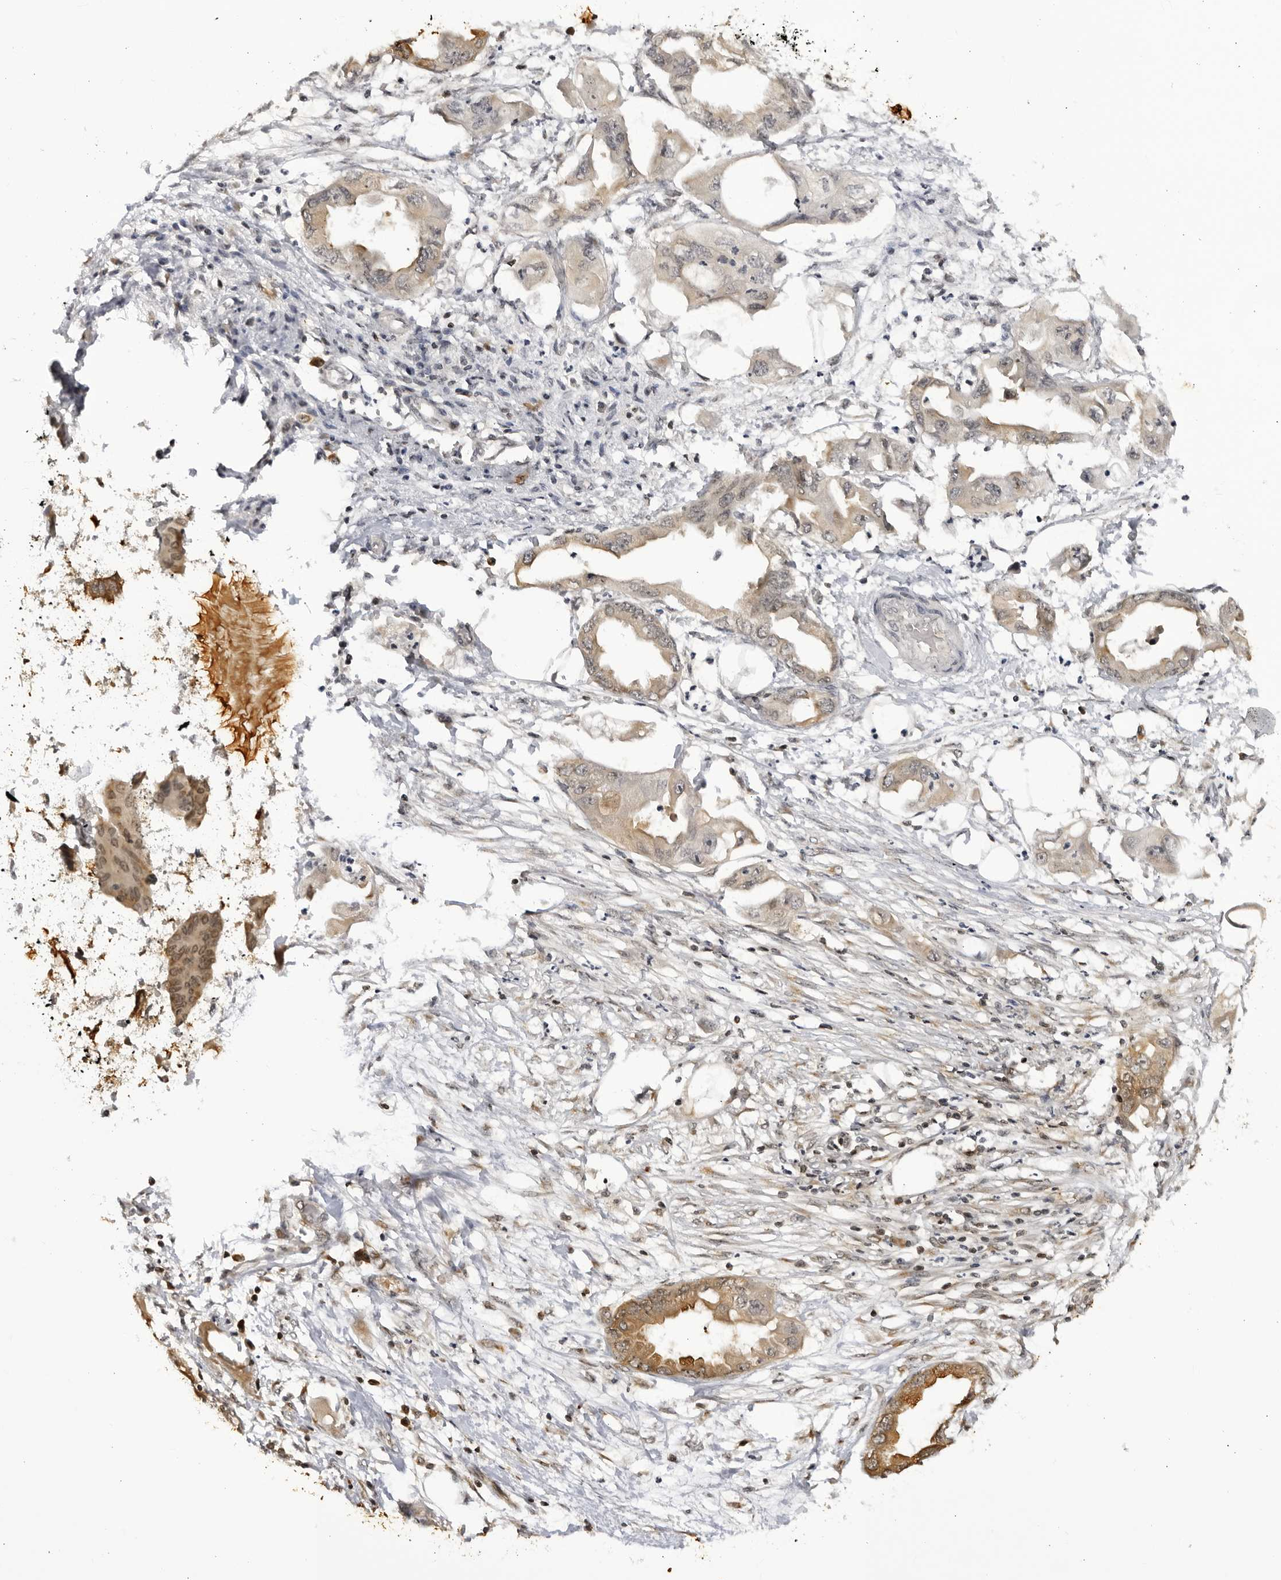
{"staining": {"intensity": "moderate", "quantity": "25%-75%", "location": "cytoplasmic/membranous,nuclear"}, "tissue": "endometrial cancer", "cell_type": "Tumor cells", "image_type": "cancer", "snomed": [{"axis": "morphology", "description": "Adenocarcinoma, NOS"}, {"axis": "morphology", "description": "Adenocarcinoma, metastatic, NOS"}, {"axis": "topography", "description": "Adipose tissue"}, {"axis": "topography", "description": "Endometrium"}], "caption": "IHC of human endometrial cancer reveals medium levels of moderate cytoplasmic/membranous and nuclear expression in approximately 25%-75% of tumor cells.", "gene": "RASGEF1C", "patient": {"sex": "female", "age": 67}}